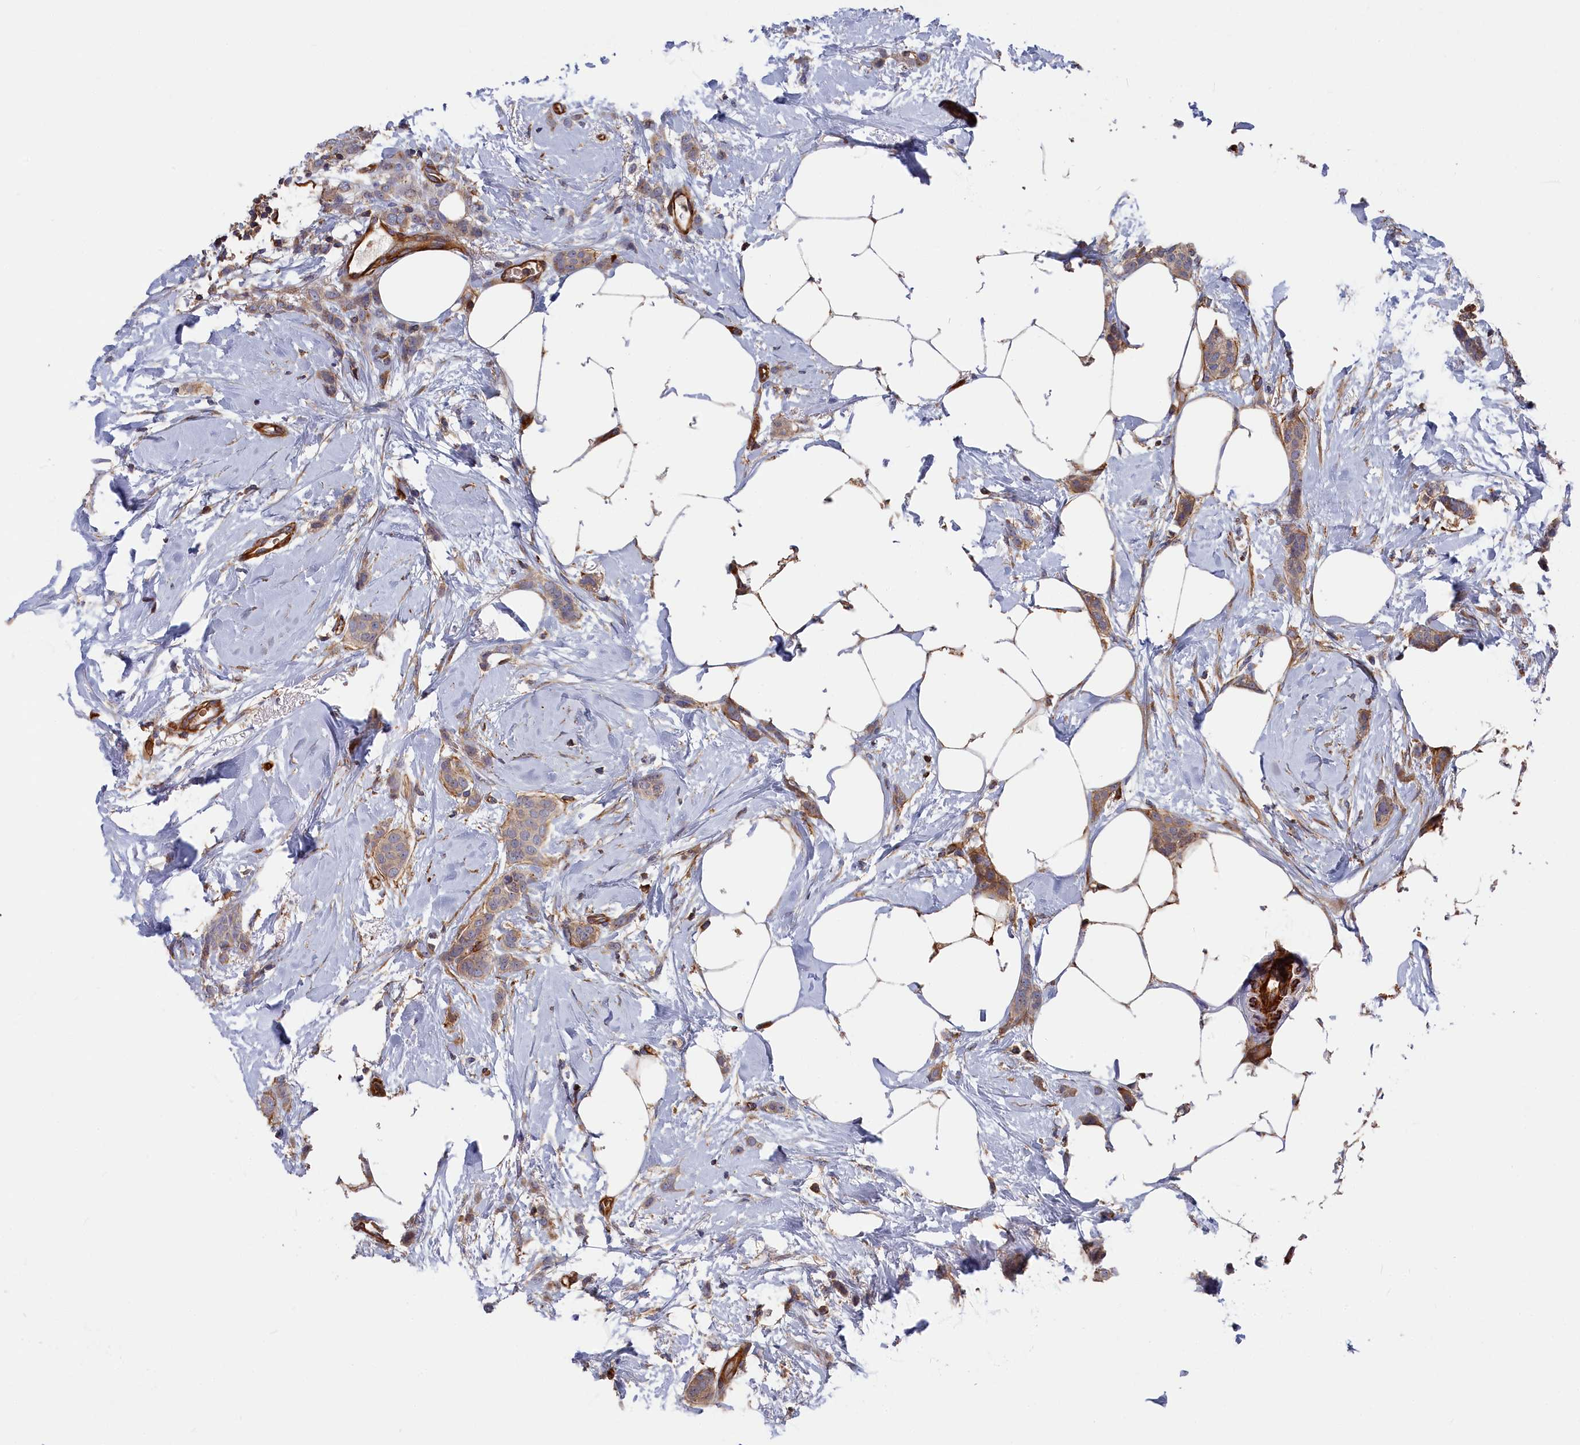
{"staining": {"intensity": "weak", "quantity": ">75%", "location": "cytoplasmic/membranous"}, "tissue": "breast cancer", "cell_type": "Tumor cells", "image_type": "cancer", "snomed": [{"axis": "morphology", "description": "Duct carcinoma"}, {"axis": "topography", "description": "Breast"}], "caption": "Breast invasive ductal carcinoma stained for a protein reveals weak cytoplasmic/membranous positivity in tumor cells. (DAB IHC, brown staining for protein, blue staining for nuclei).", "gene": "LDHD", "patient": {"sex": "female", "age": 72}}